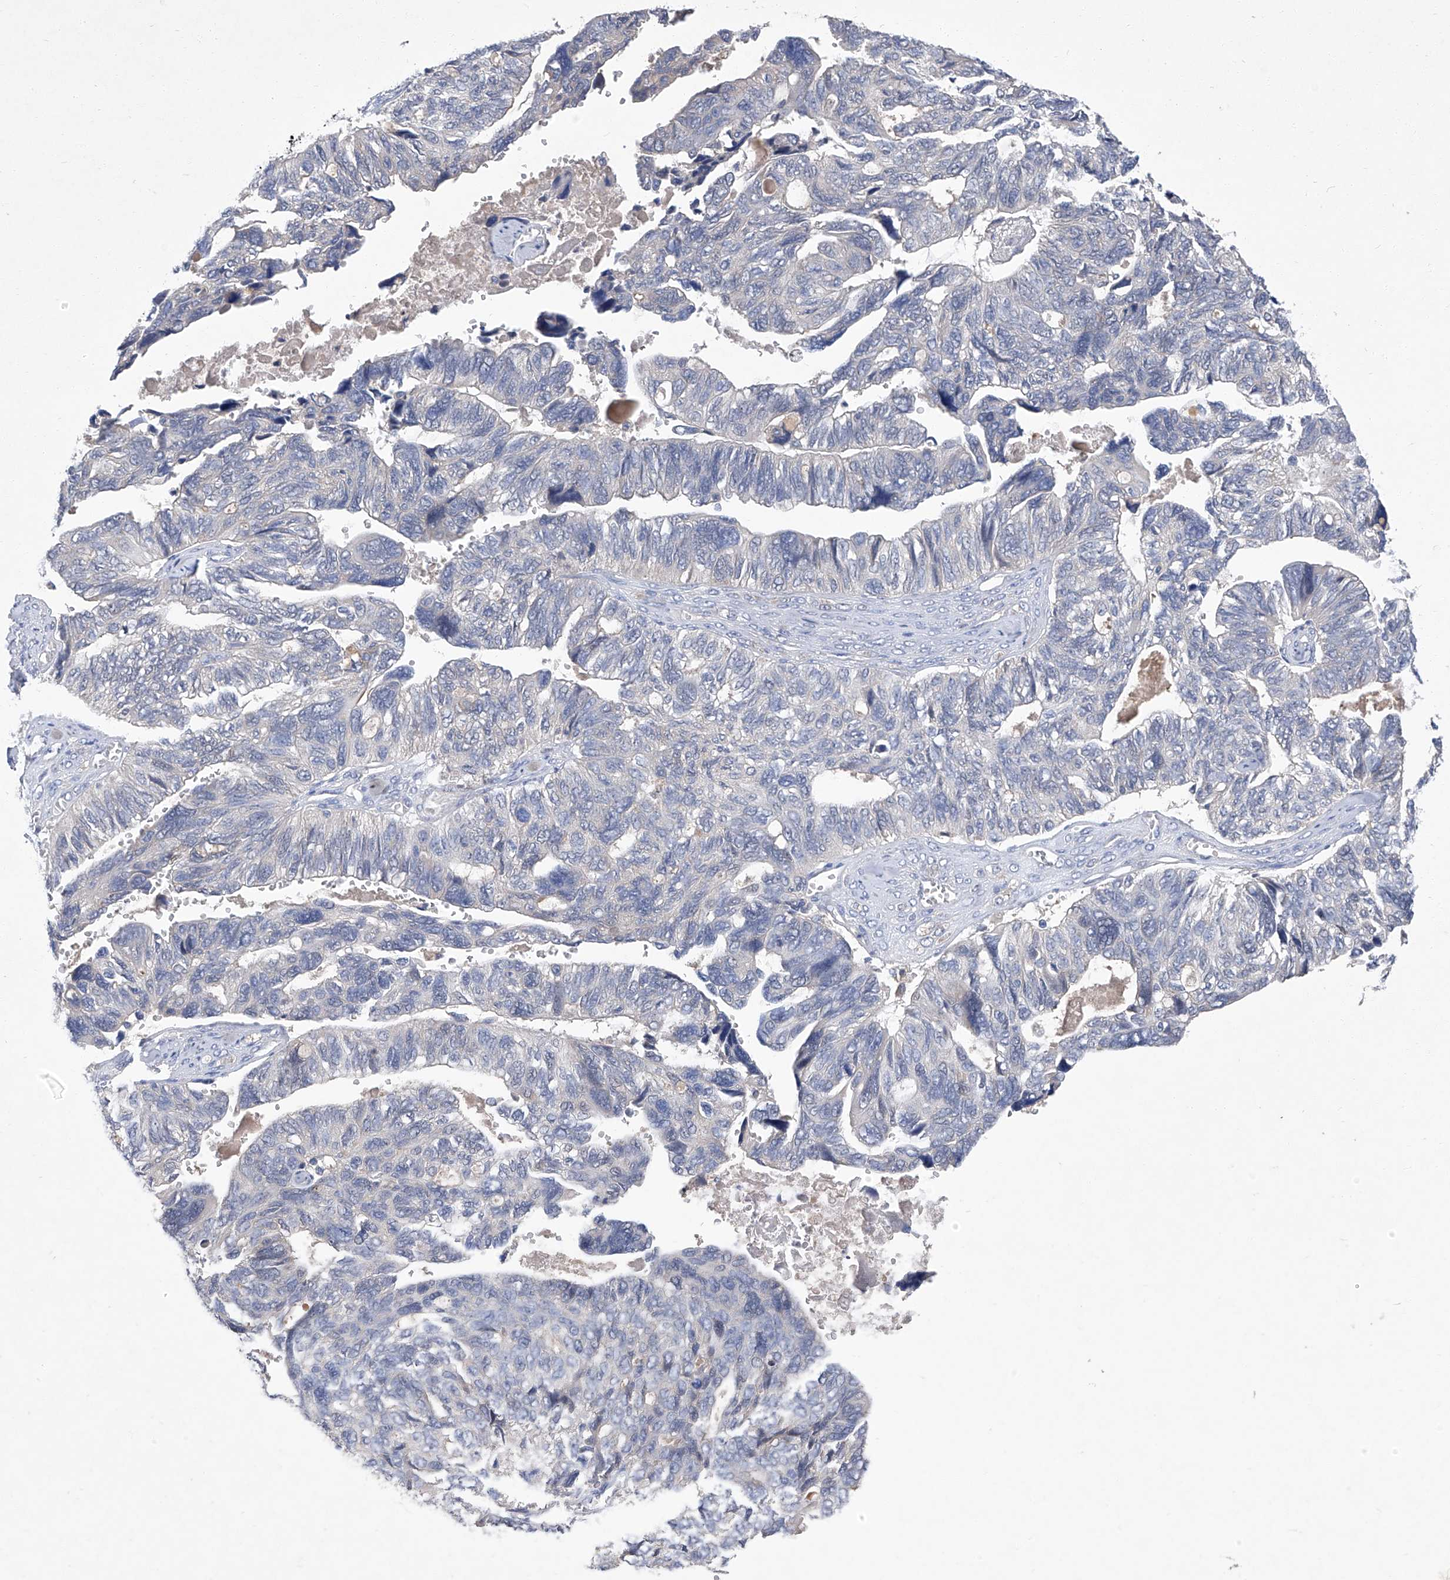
{"staining": {"intensity": "negative", "quantity": "none", "location": "none"}, "tissue": "ovarian cancer", "cell_type": "Tumor cells", "image_type": "cancer", "snomed": [{"axis": "morphology", "description": "Cystadenocarcinoma, serous, NOS"}, {"axis": "topography", "description": "Ovary"}], "caption": "DAB immunohistochemical staining of human ovarian serous cystadenocarcinoma displays no significant expression in tumor cells. Brightfield microscopy of immunohistochemistry stained with DAB (brown) and hematoxylin (blue), captured at high magnification.", "gene": "SBK2", "patient": {"sex": "female", "age": 79}}